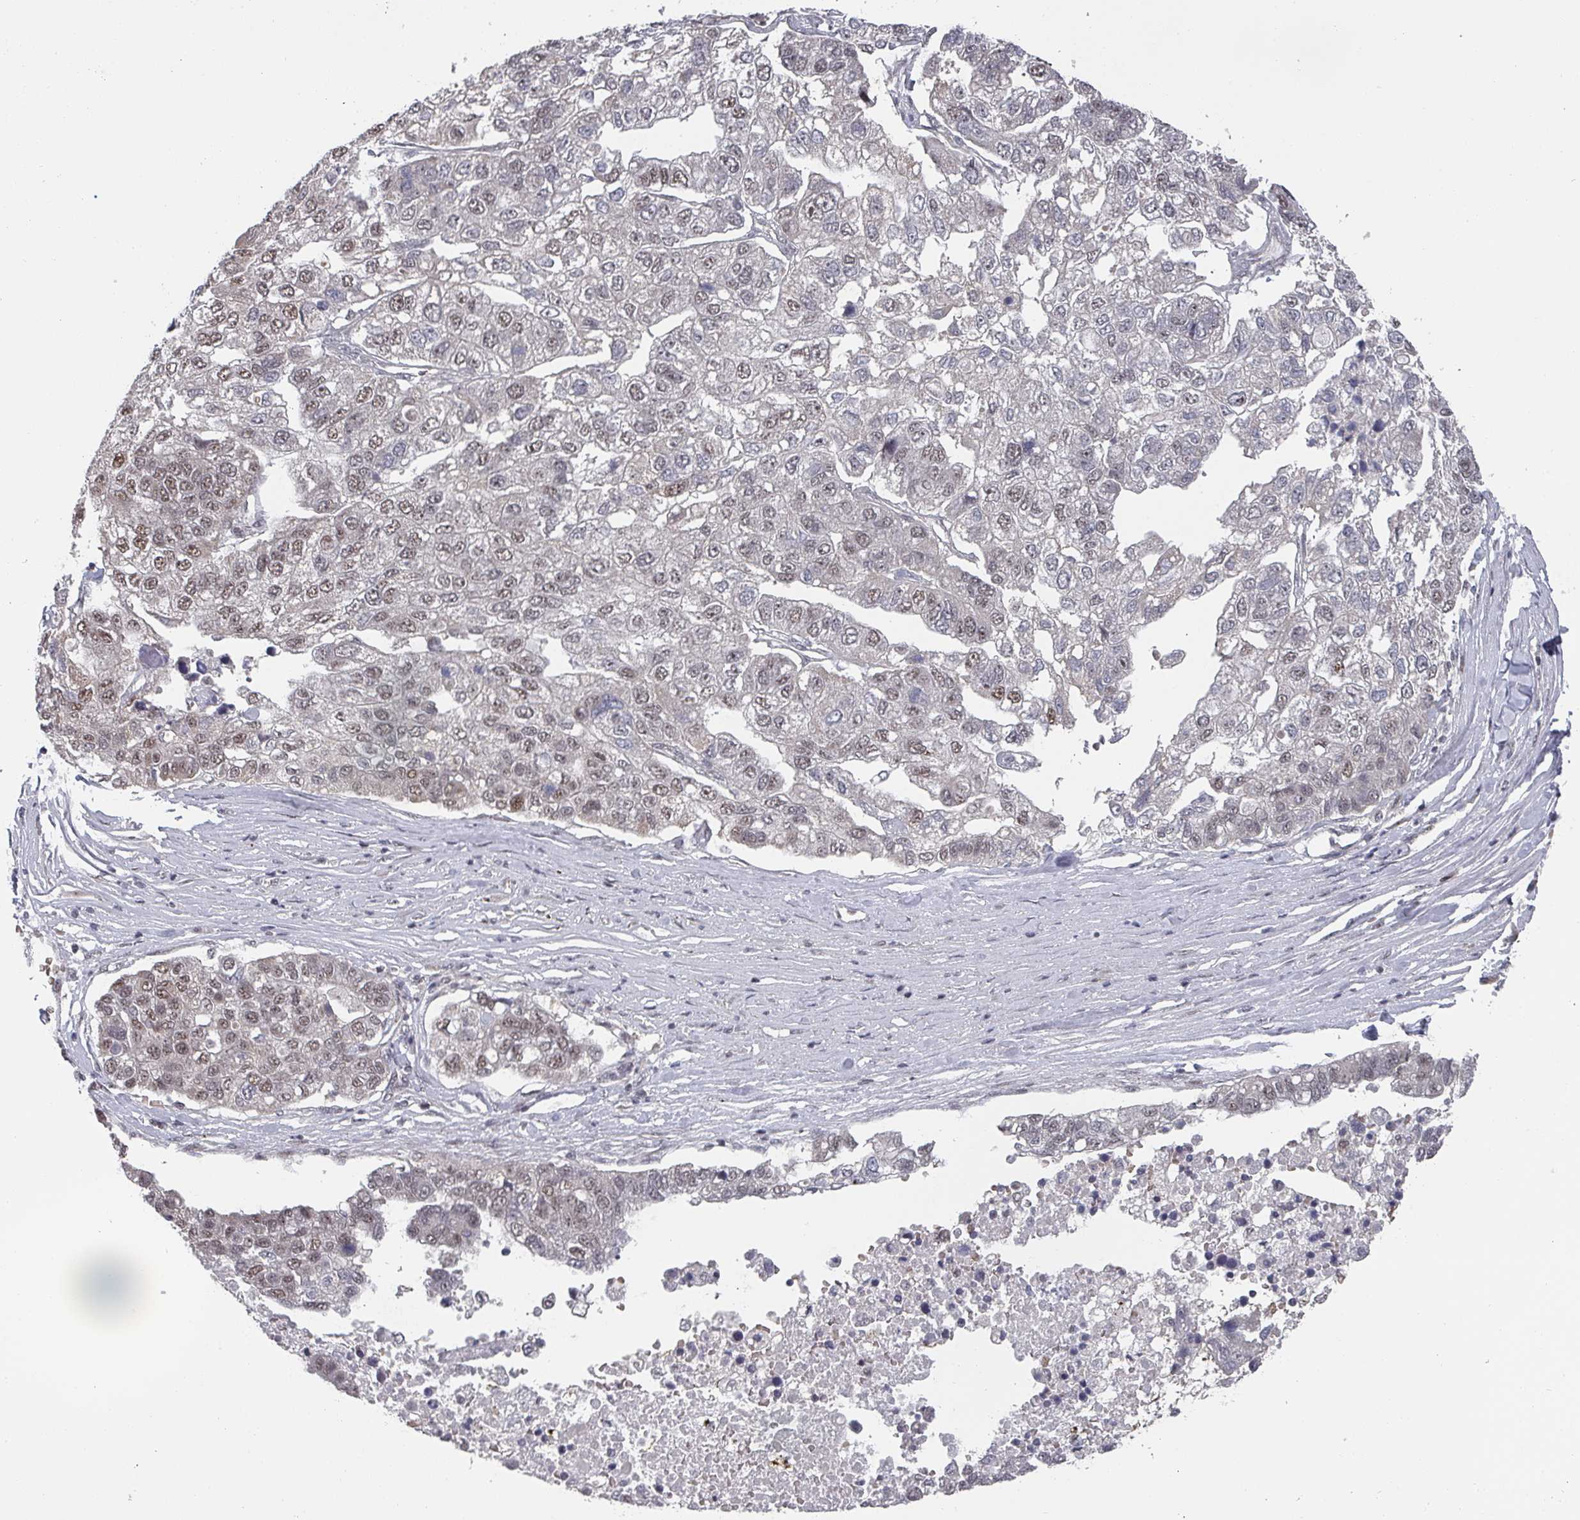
{"staining": {"intensity": "moderate", "quantity": "25%-75%", "location": "nuclear"}, "tissue": "pancreatic cancer", "cell_type": "Tumor cells", "image_type": "cancer", "snomed": [{"axis": "morphology", "description": "Adenocarcinoma, NOS"}, {"axis": "topography", "description": "Pancreas"}], "caption": "Protein staining of pancreatic cancer (adenocarcinoma) tissue displays moderate nuclear staining in about 25%-75% of tumor cells.", "gene": "KIF1C", "patient": {"sex": "female", "age": 61}}